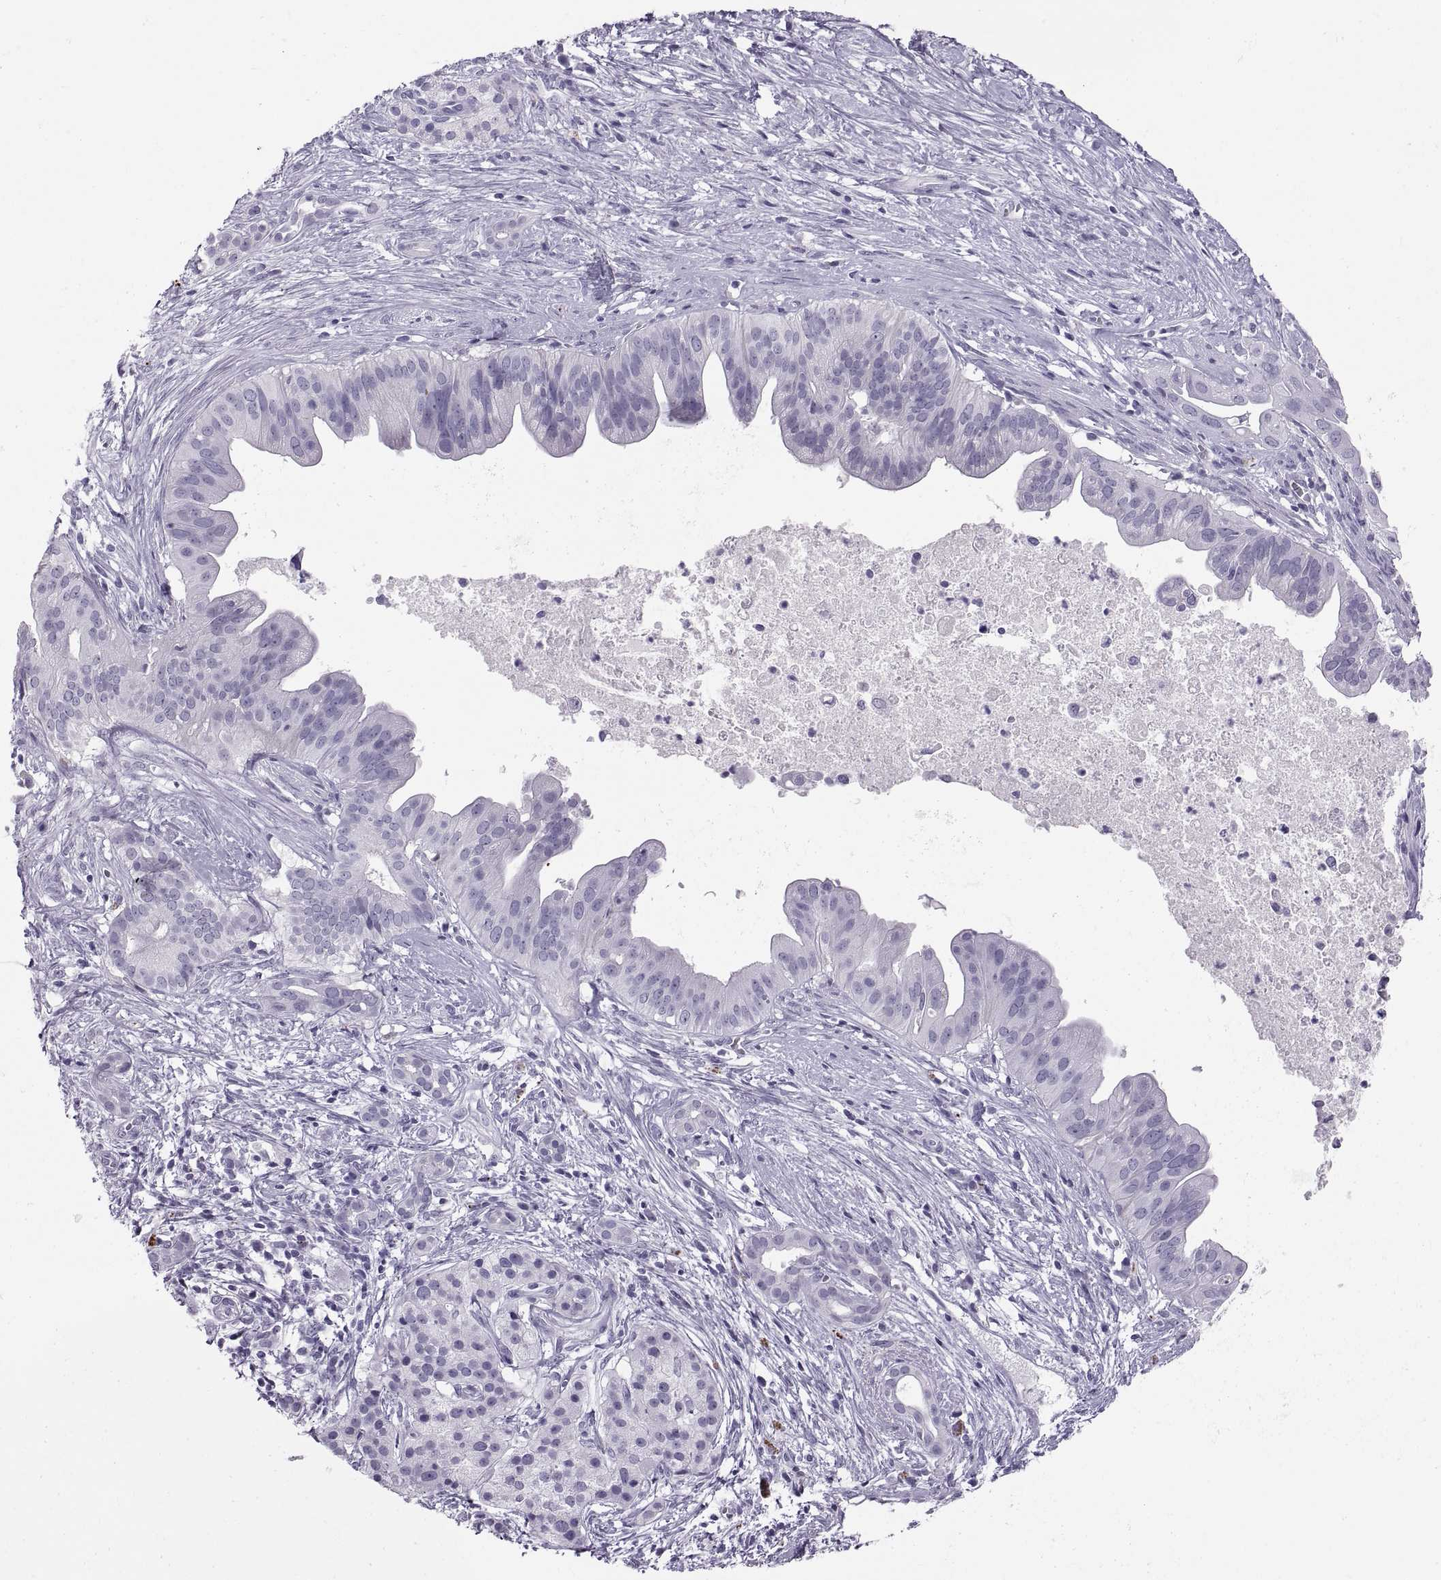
{"staining": {"intensity": "negative", "quantity": "none", "location": "none"}, "tissue": "pancreatic cancer", "cell_type": "Tumor cells", "image_type": "cancer", "snomed": [{"axis": "morphology", "description": "Adenocarcinoma, NOS"}, {"axis": "topography", "description": "Pancreas"}], "caption": "This is a photomicrograph of immunohistochemistry (IHC) staining of adenocarcinoma (pancreatic), which shows no expression in tumor cells.", "gene": "QRICH2", "patient": {"sex": "male", "age": 61}}